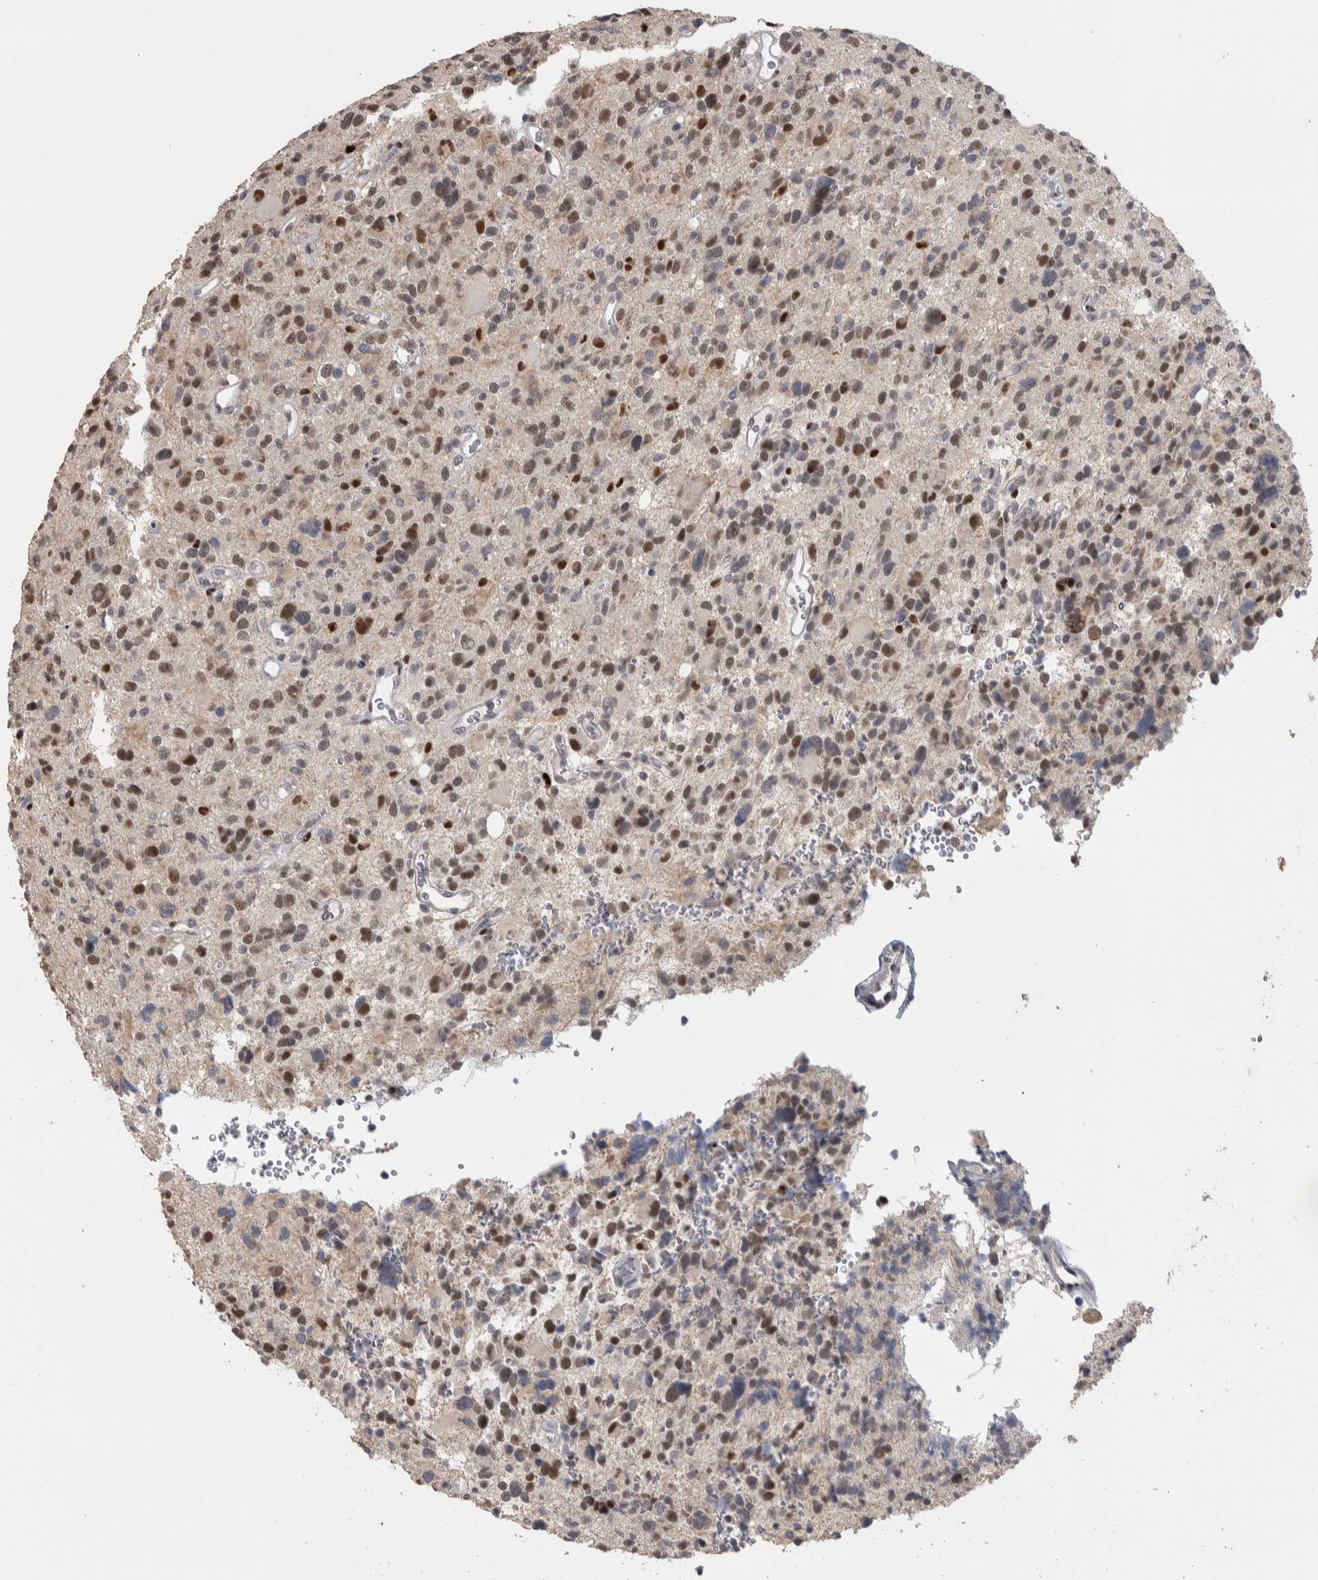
{"staining": {"intensity": "moderate", "quantity": "25%-75%", "location": "nuclear"}, "tissue": "glioma", "cell_type": "Tumor cells", "image_type": "cancer", "snomed": [{"axis": "morphology", "description": "Glioma, malignant, High grade"}, {"axis": "topography", "description": "Brain"}], "caption": "The image demonstrates immunohistochemical staining of malignant high-grade glioma. There is moderate nuclear staining is seen in about 25%-75% of tumor cells.", "gene": "HEXIM2", "patient": {"sex": "male", "age": 48}}